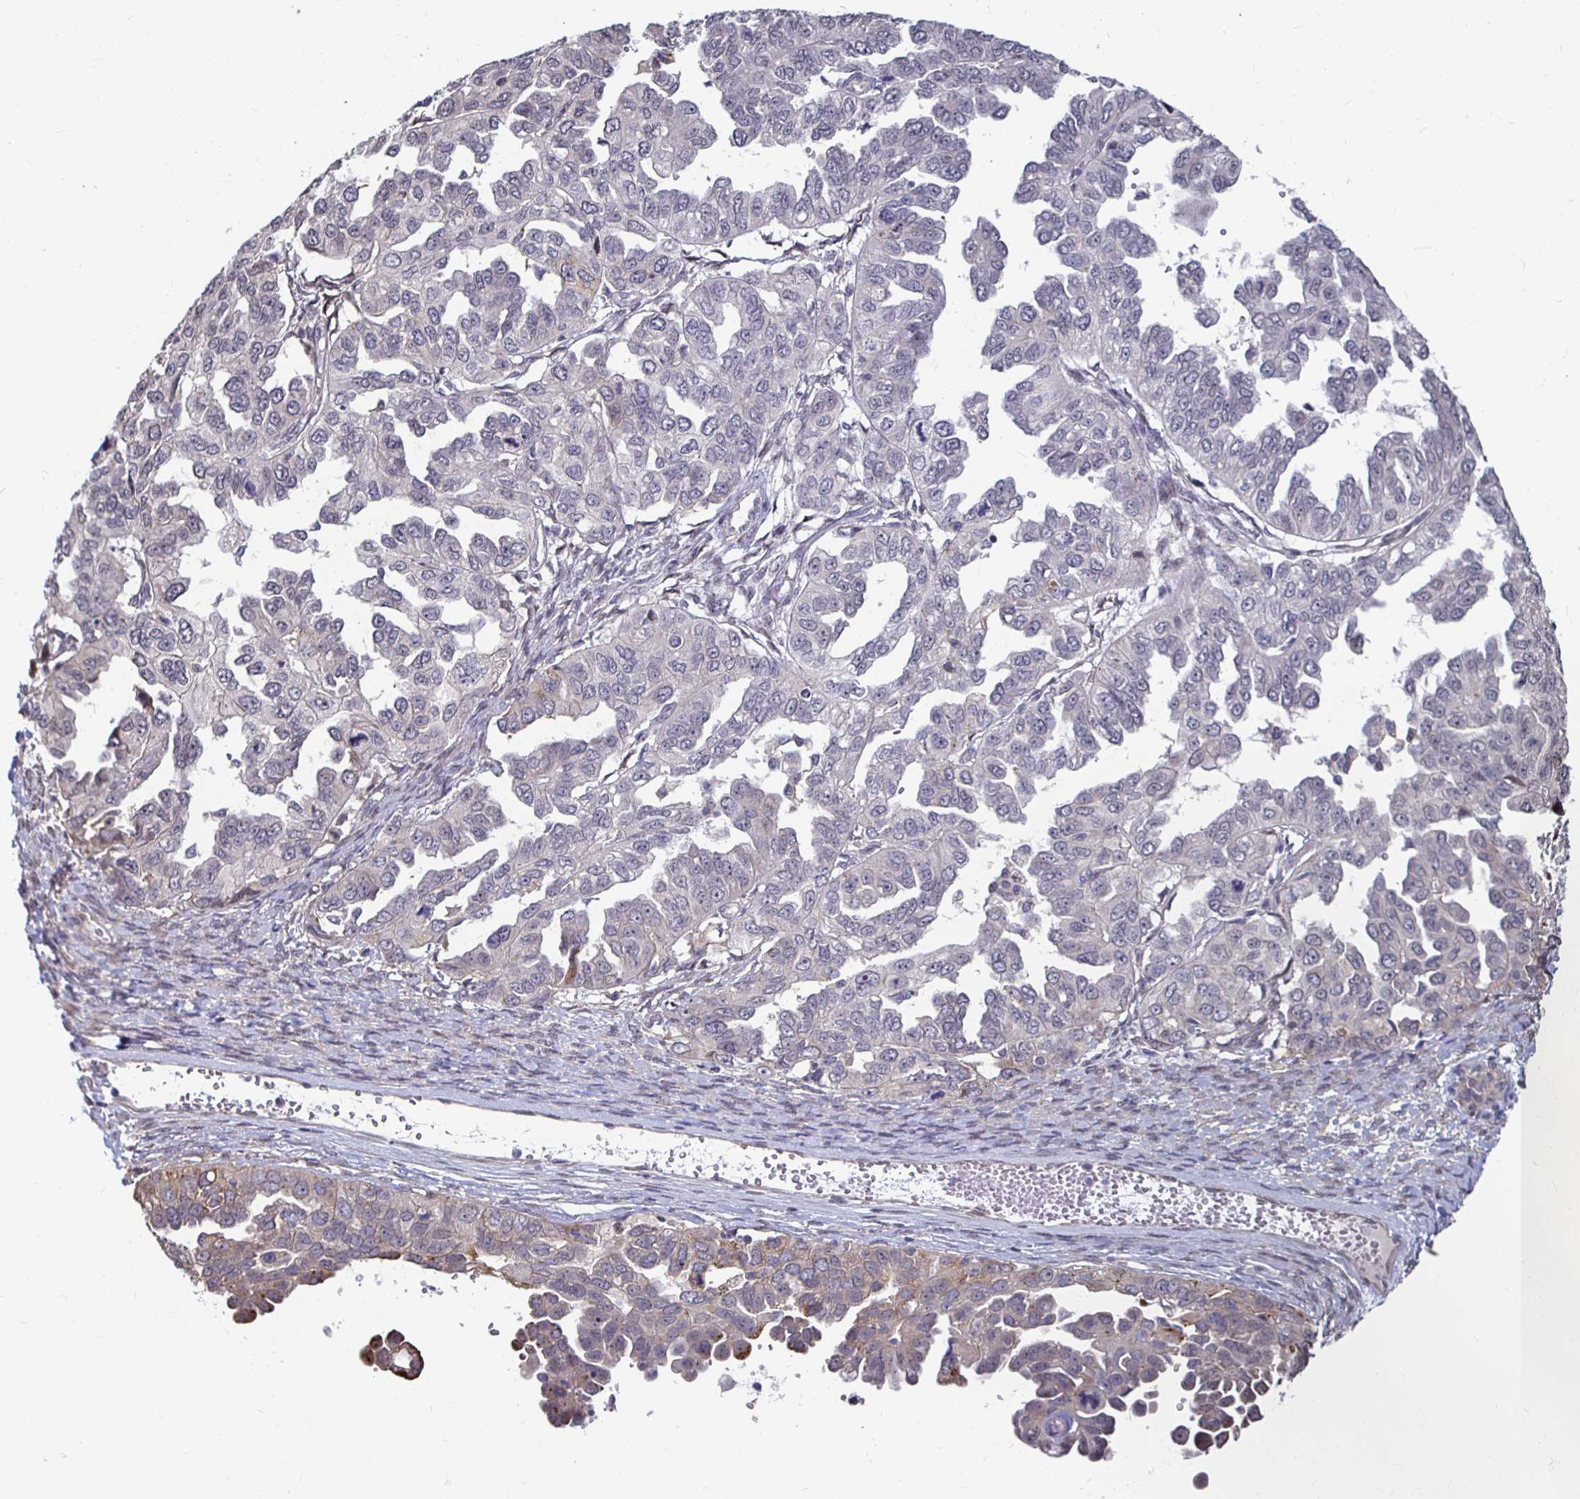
{"staining": {"intensity": "negative", "quantity": "none", "location": "none"}, "tissue": "ovarian cancer", "cell_type": "Tumor cells", "image_type": "cancer", "snomed": [{"axis": "morphology", "description": "Cystadenocarcinoma, serous, NOS"}, {"axis": "topography", "description": "Ovary"}], "caption": "An immunohistochemistry (IHC) photomicrograph of ovarian cancer (serous cystadenocarcinoma) is shown. There is no staining in tumor cells of ovarian cancer (serous cystadenocarcinoma).", "gene": "CAPN11", "patient": {"sex": "female", "age": 53}}